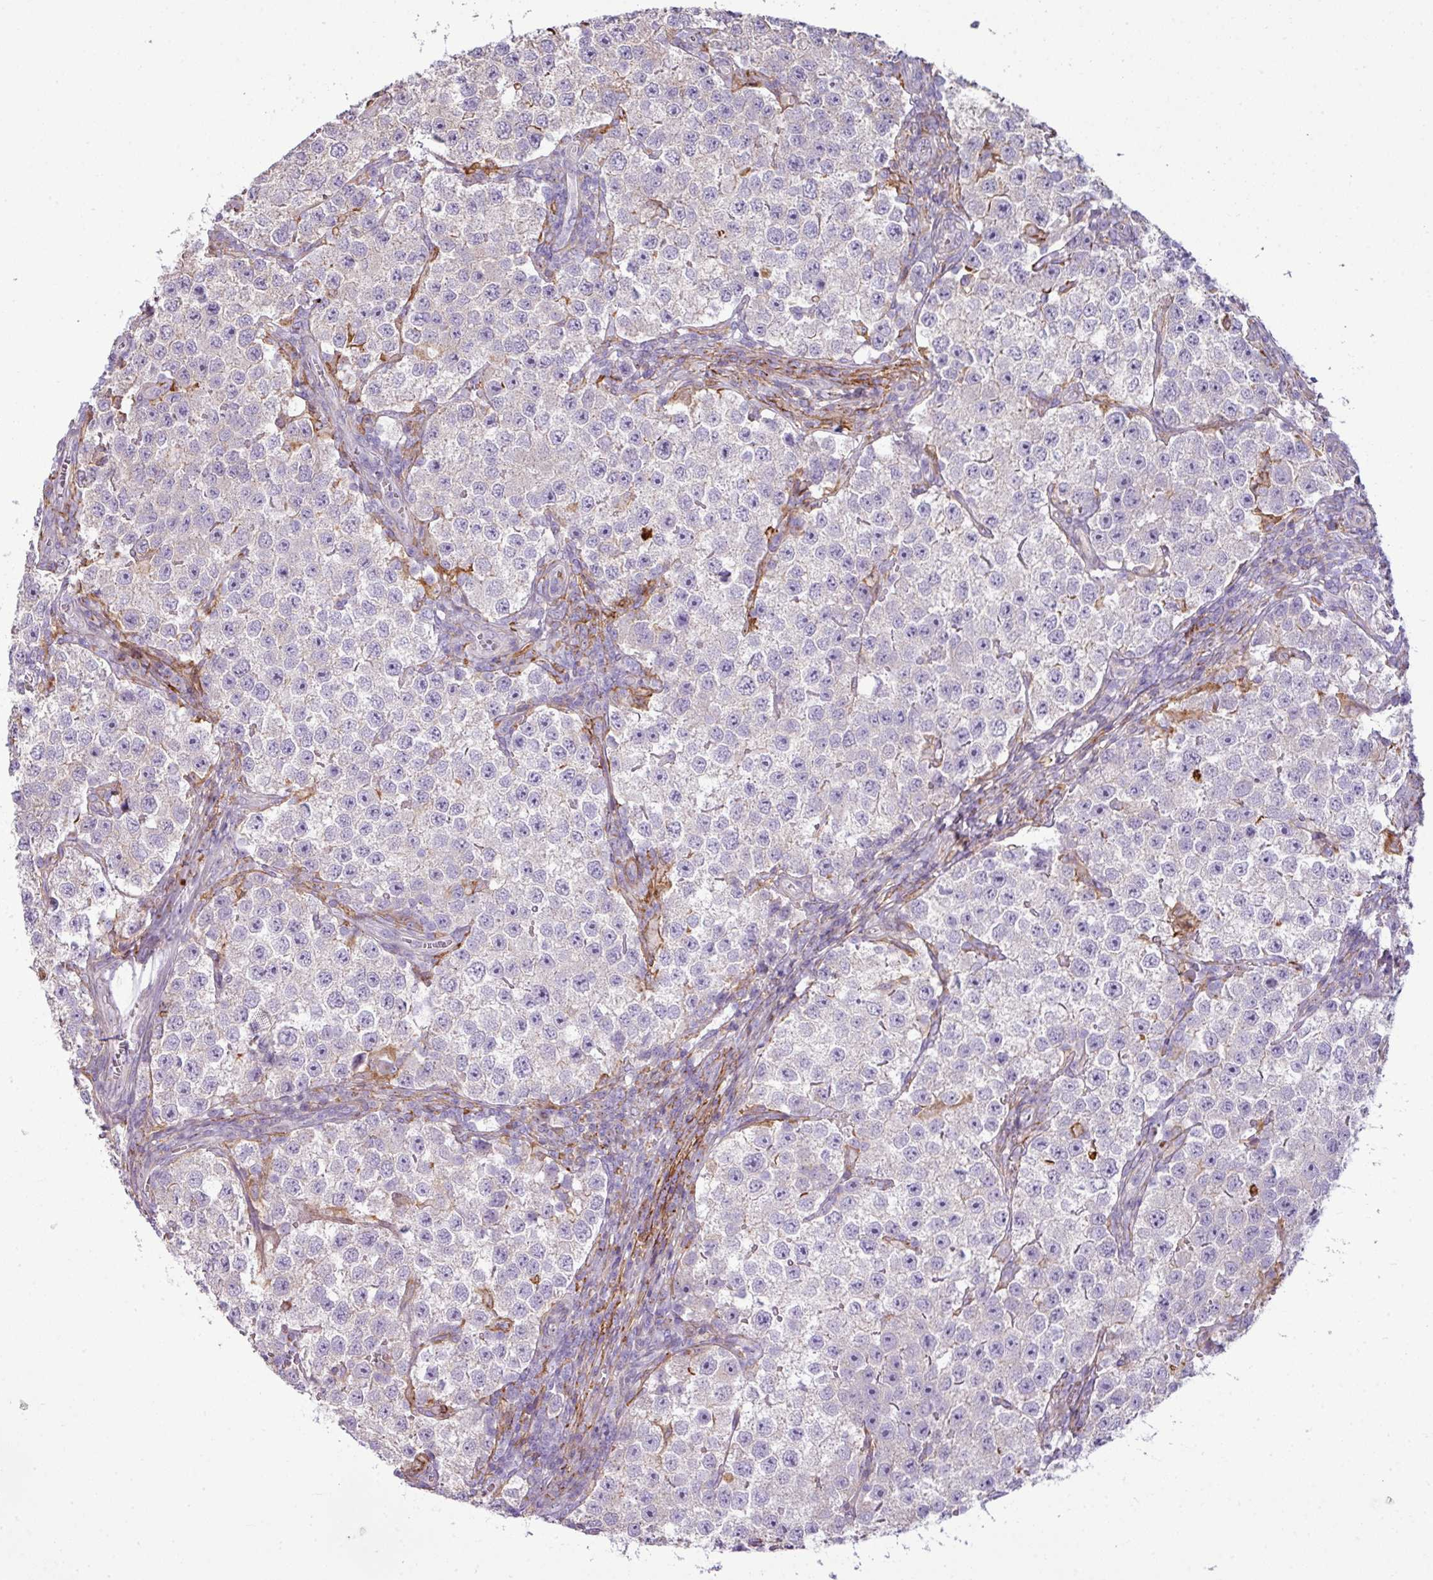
{"staining": {"intensity": "negative", "quantity": "none", "location": "none"}, "tissue": "testis cancer", "cell_type": "Tumor cells", "image_type": "cancer", "snomed": [{"axis": "morphology", "description": "Seminoma, NOS"}, {"axis": "topography", "description": "Testis"}], "caption": "Tumor cells show no significant protein staining in testis cancer. (DAB (3,3'-diaminobenzidine) IHC with hematoxylin counter stain).", "gene": "COL8A1", "patient": {"sex": "male", "age": 37}}